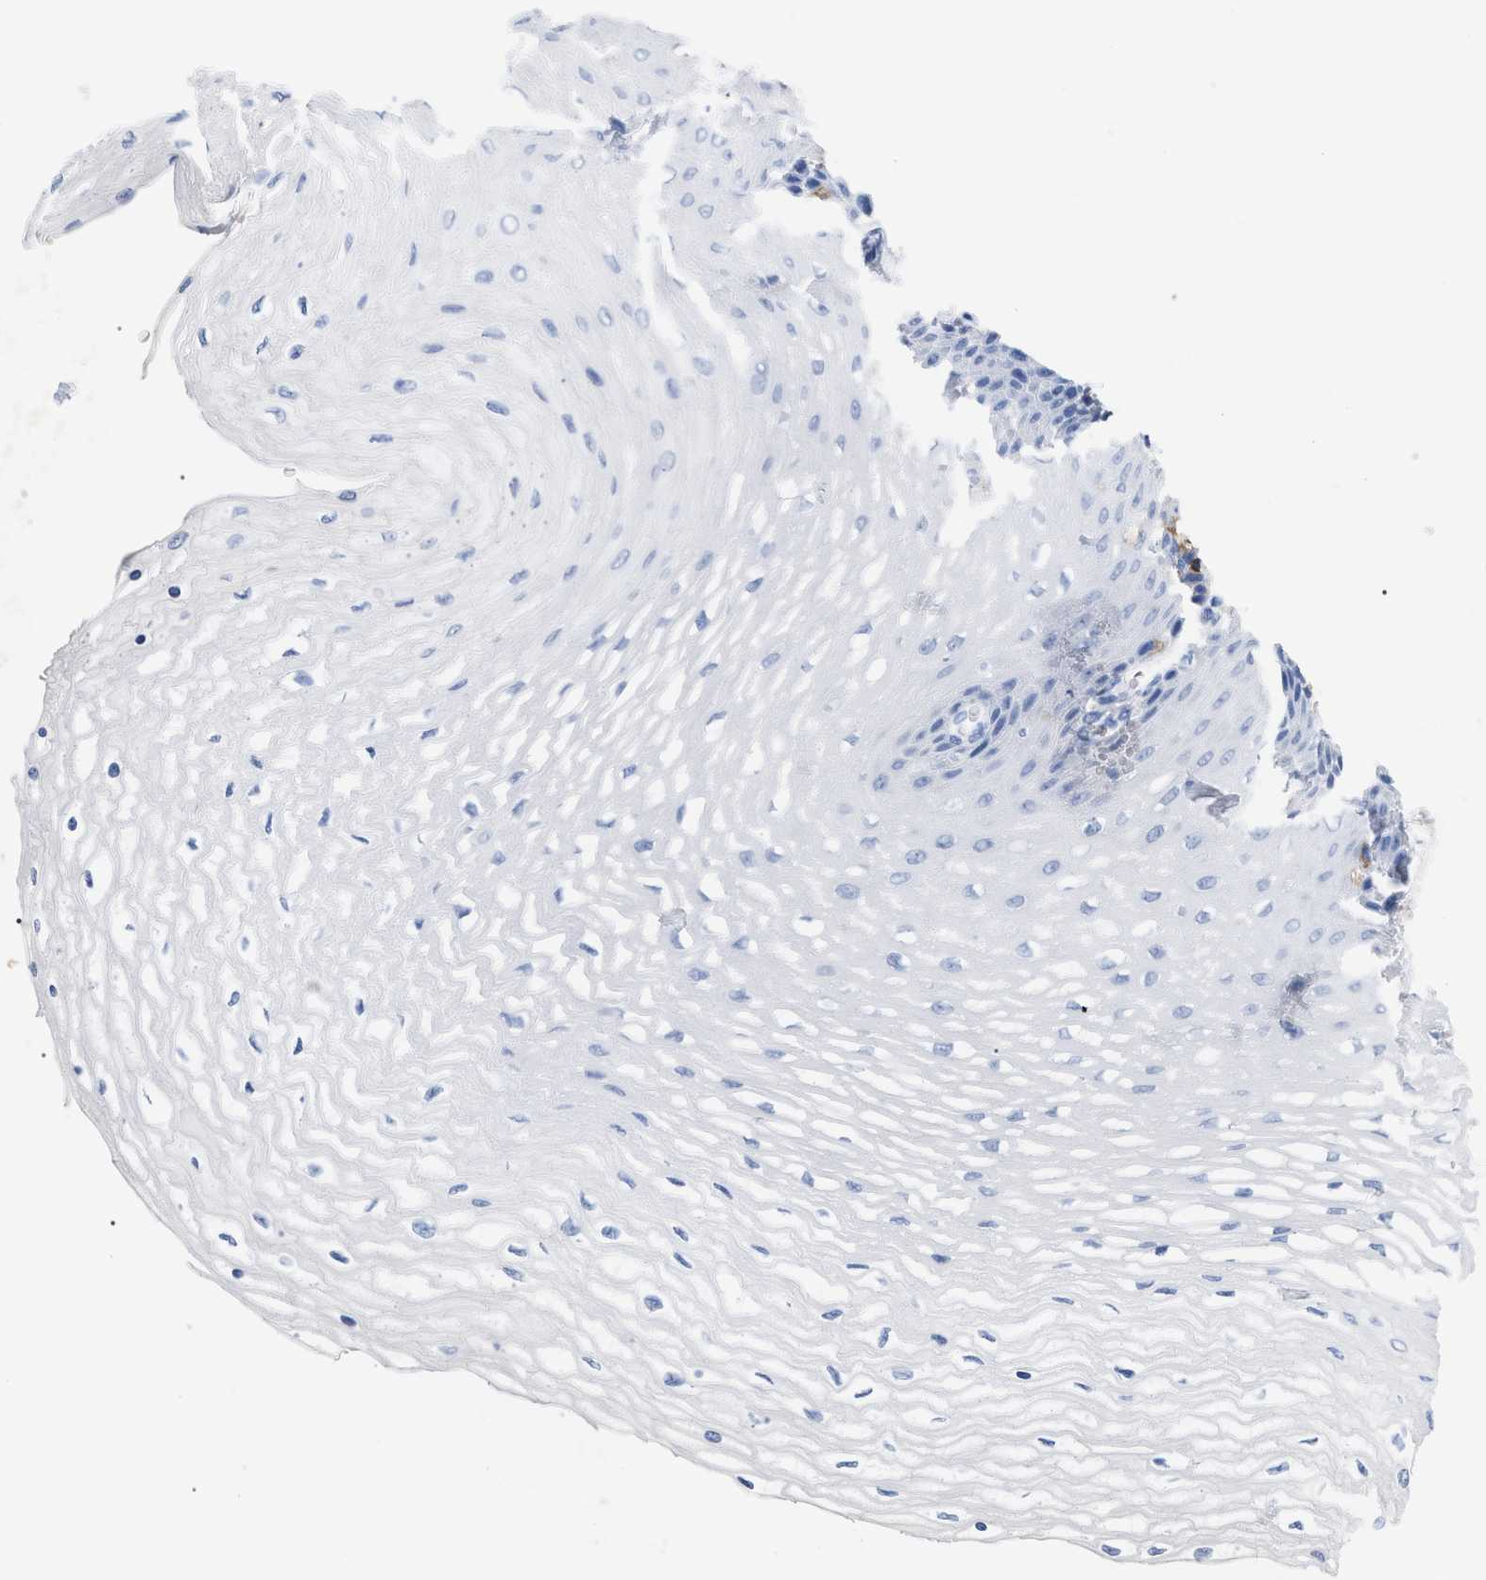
{"staining": {"intensity": "negative", "quantity": "none", "location": "none"}, "tissue": "esophagus", "cell_type": "Squamous epithelial cells", "image_type": "normal", "snomed": [{"axis": "morphology", "description": "Normal tissue, NOS"}, {"axis": "topography", "description": "Esophagus"}], "caption": "Normal esophagus was stained to show a protein in brown. There is no significant positivity in squamous epithelial cells. The staining is performed using DAB (3,3'-diaminobenzidine) brown chromogen with nuclei counter-stained in using hematoxylin.", "gene": "CD5", "patient": {"sex": "female", "age": 72}}